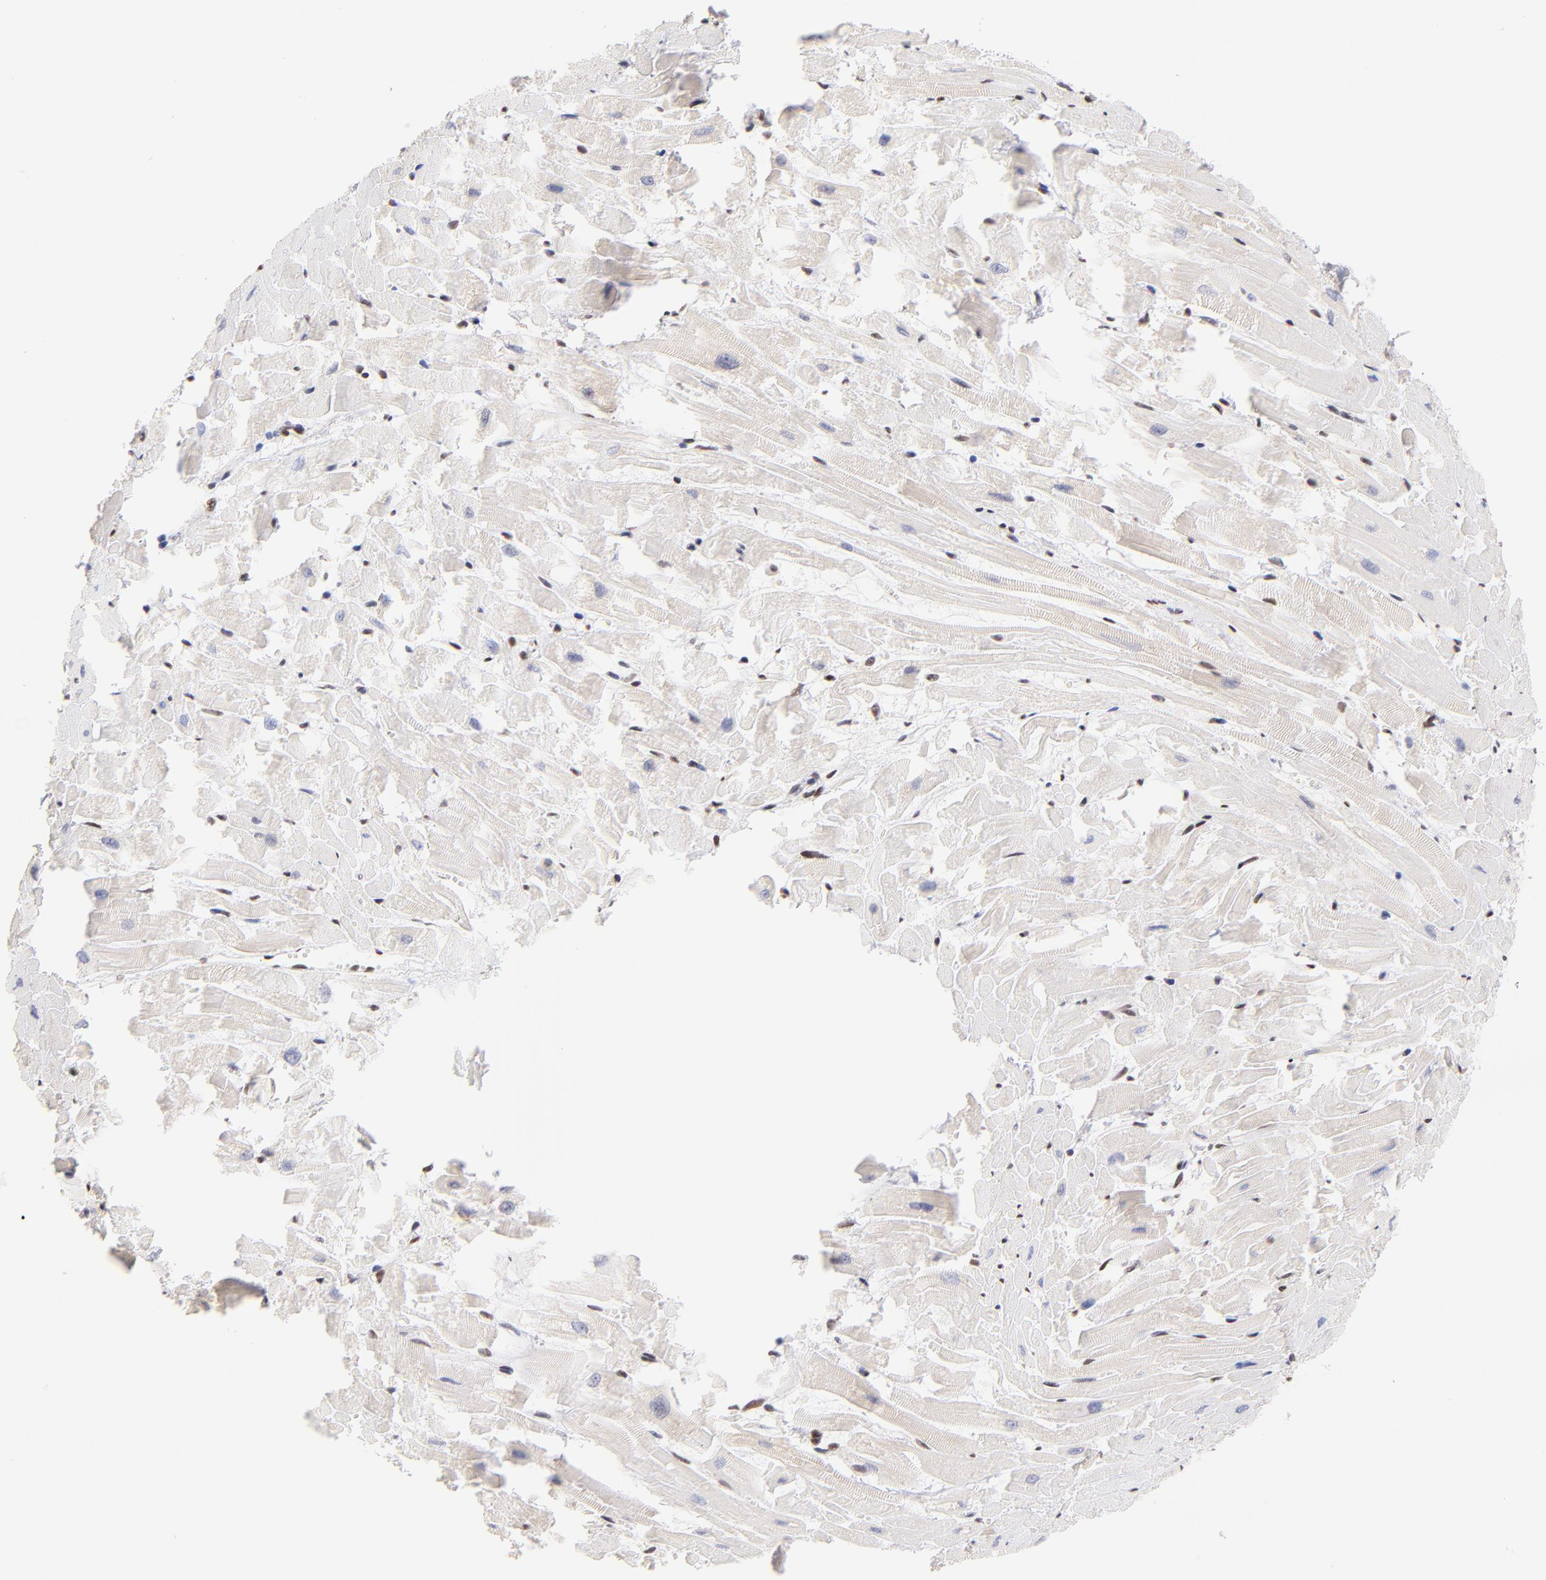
{"staining": {"intensity": "weak", "quantity": ">75%", "location": "nuclear"}, "tissue": "heart muscle", "cell_type": "Cardiomyocytes", "image_type": "normal", "snomed": [{"axis": "morphology", "description": "Normal tissue, NOS"}, {"axis": "topography", "description": "Heart"}], "caption": "A micrograph showing weak nuclear expression in approximately >75% of cardiomyocytes in normal heart muscle, as visualized by brown immunohistochemical staining.", "gene": "MIDEAS", "patient": {"sex": "female", "age": 19}}